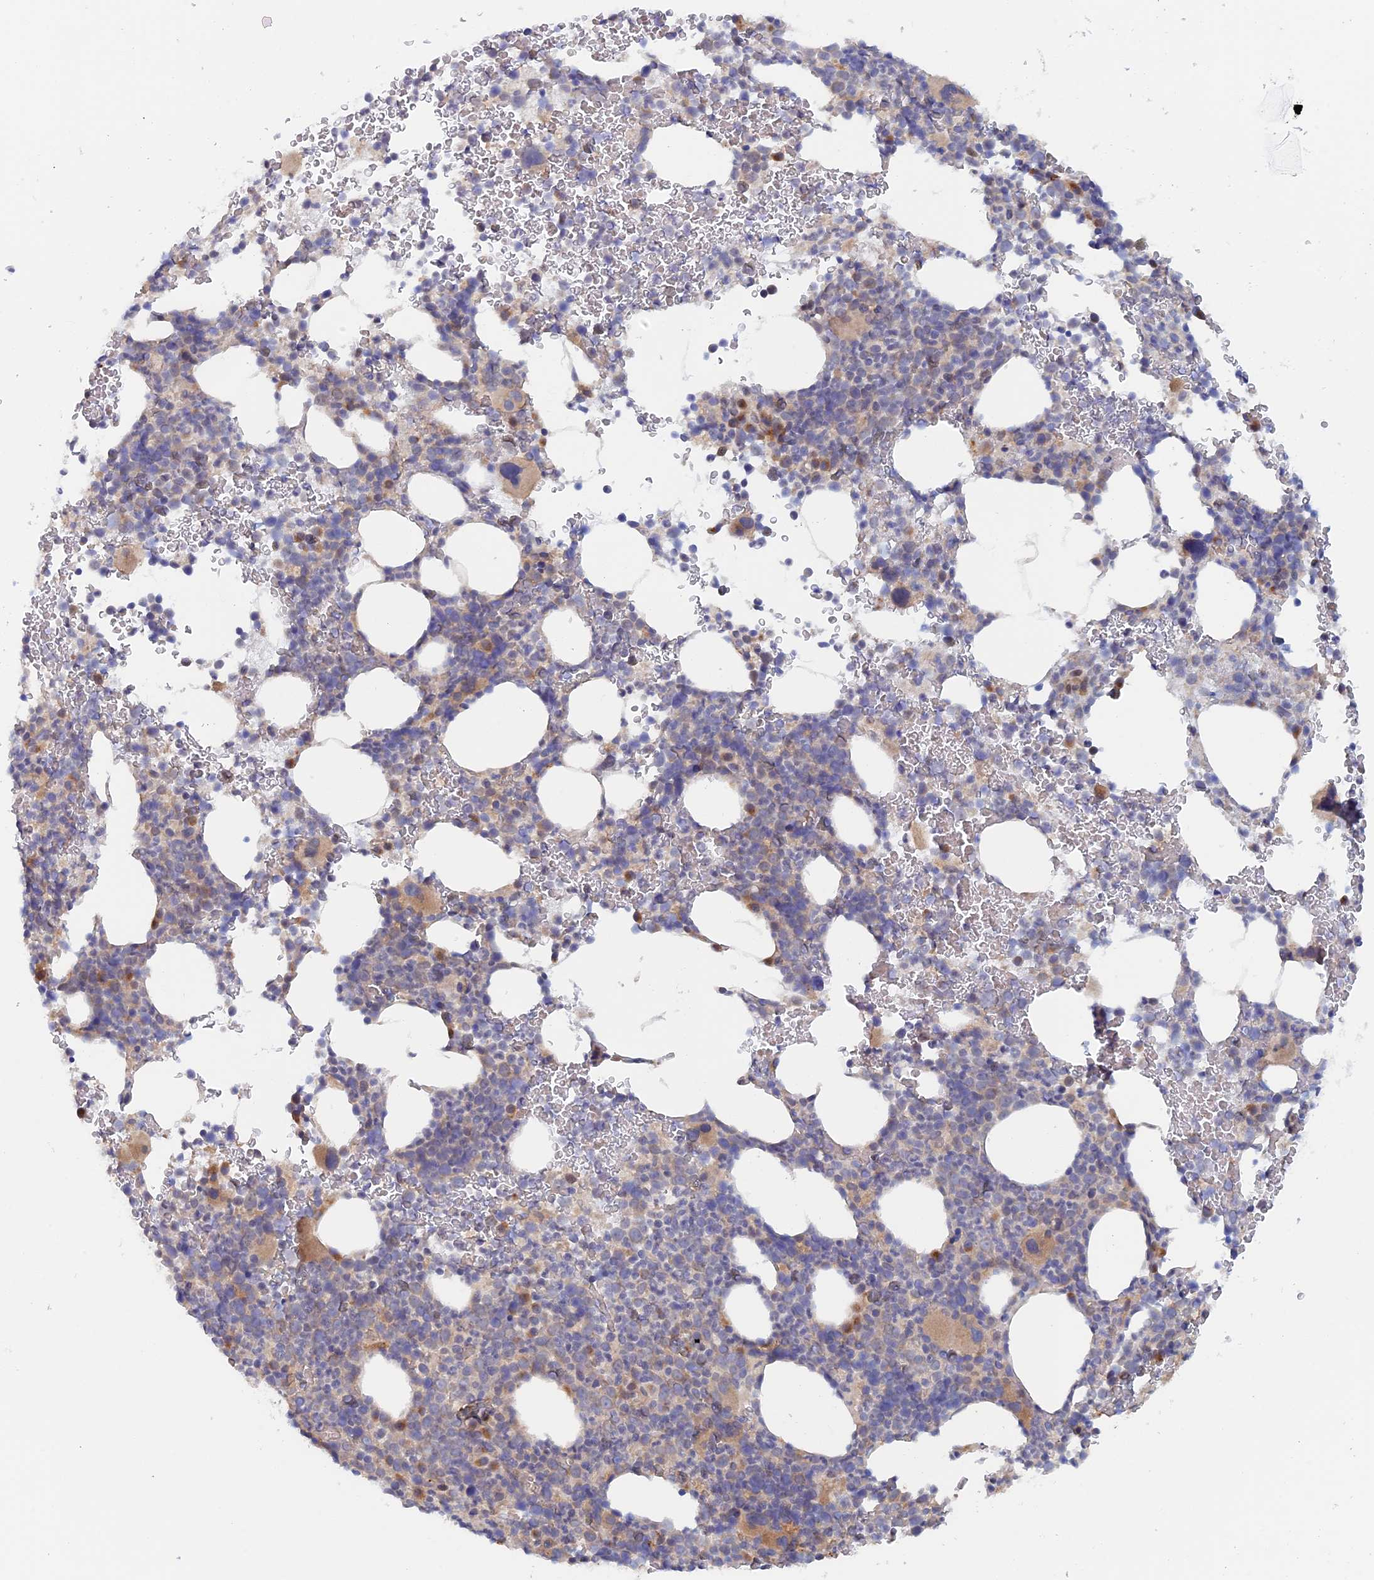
{"staining": {"intensity": "moderate", "quantity": "<25%", "location": "cytoplasmic/membranous"}, "tissue": "bone marrow", "cell_type": "Hematopoietic cells", "image_type": "normal", "snomed": [{"axis": "morphology", "description": "Normal tissue, NOS"}, {"axis": "topography", "description": "Bone marrow"}], "caption": "The micrograph exhibits a brown stain indicating the presence of a protein in the cytoplasmic/membranous of hematopoietic cells in bone marrow.", "gene": "ELOVL6", "patient": {"sex": "female", "age": 82}}